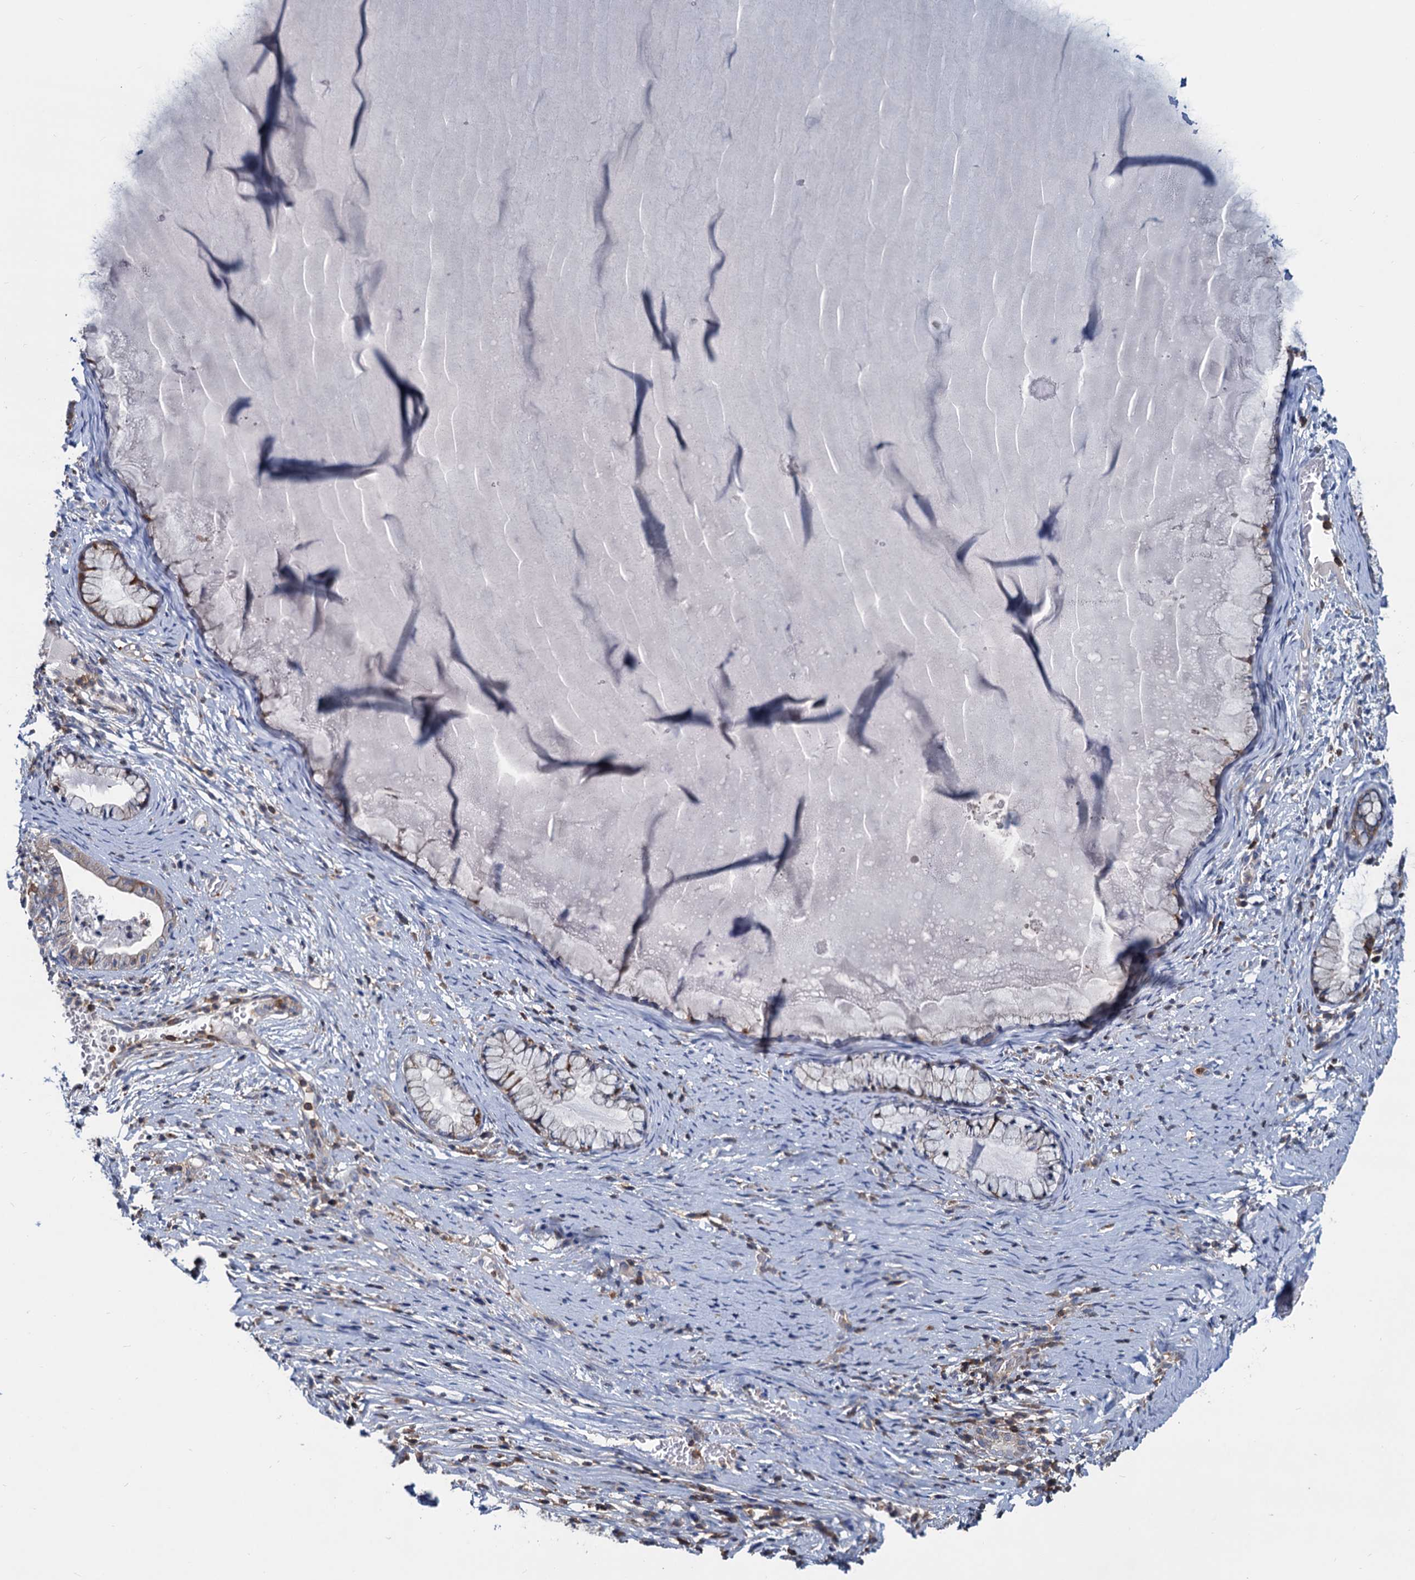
{"staining": {"intensity": "moderate", "quantity": "<25%", "location": "cytoplasmic/membranous"}, "tissue": "cervix", "cell_type": "Glandular cells", "image_type": "normal", "snomed": [{"axis": "morphology", "description": "Normal tissue, NOS"}, {"axis": "topography", "description": "Cervix"}], "caption": "Brown immunohistochemical staining in benign cervix exhibits moderate cytoplasmic/membranous positivity in approximately <25% of glandular cells. The staining was performed using DAB, with brown indicating positive protein expression. Nuclei are stained blue with hematoxylin.", "gene": "LRCH4", "patient": {"sex": "female", "age": 42}}